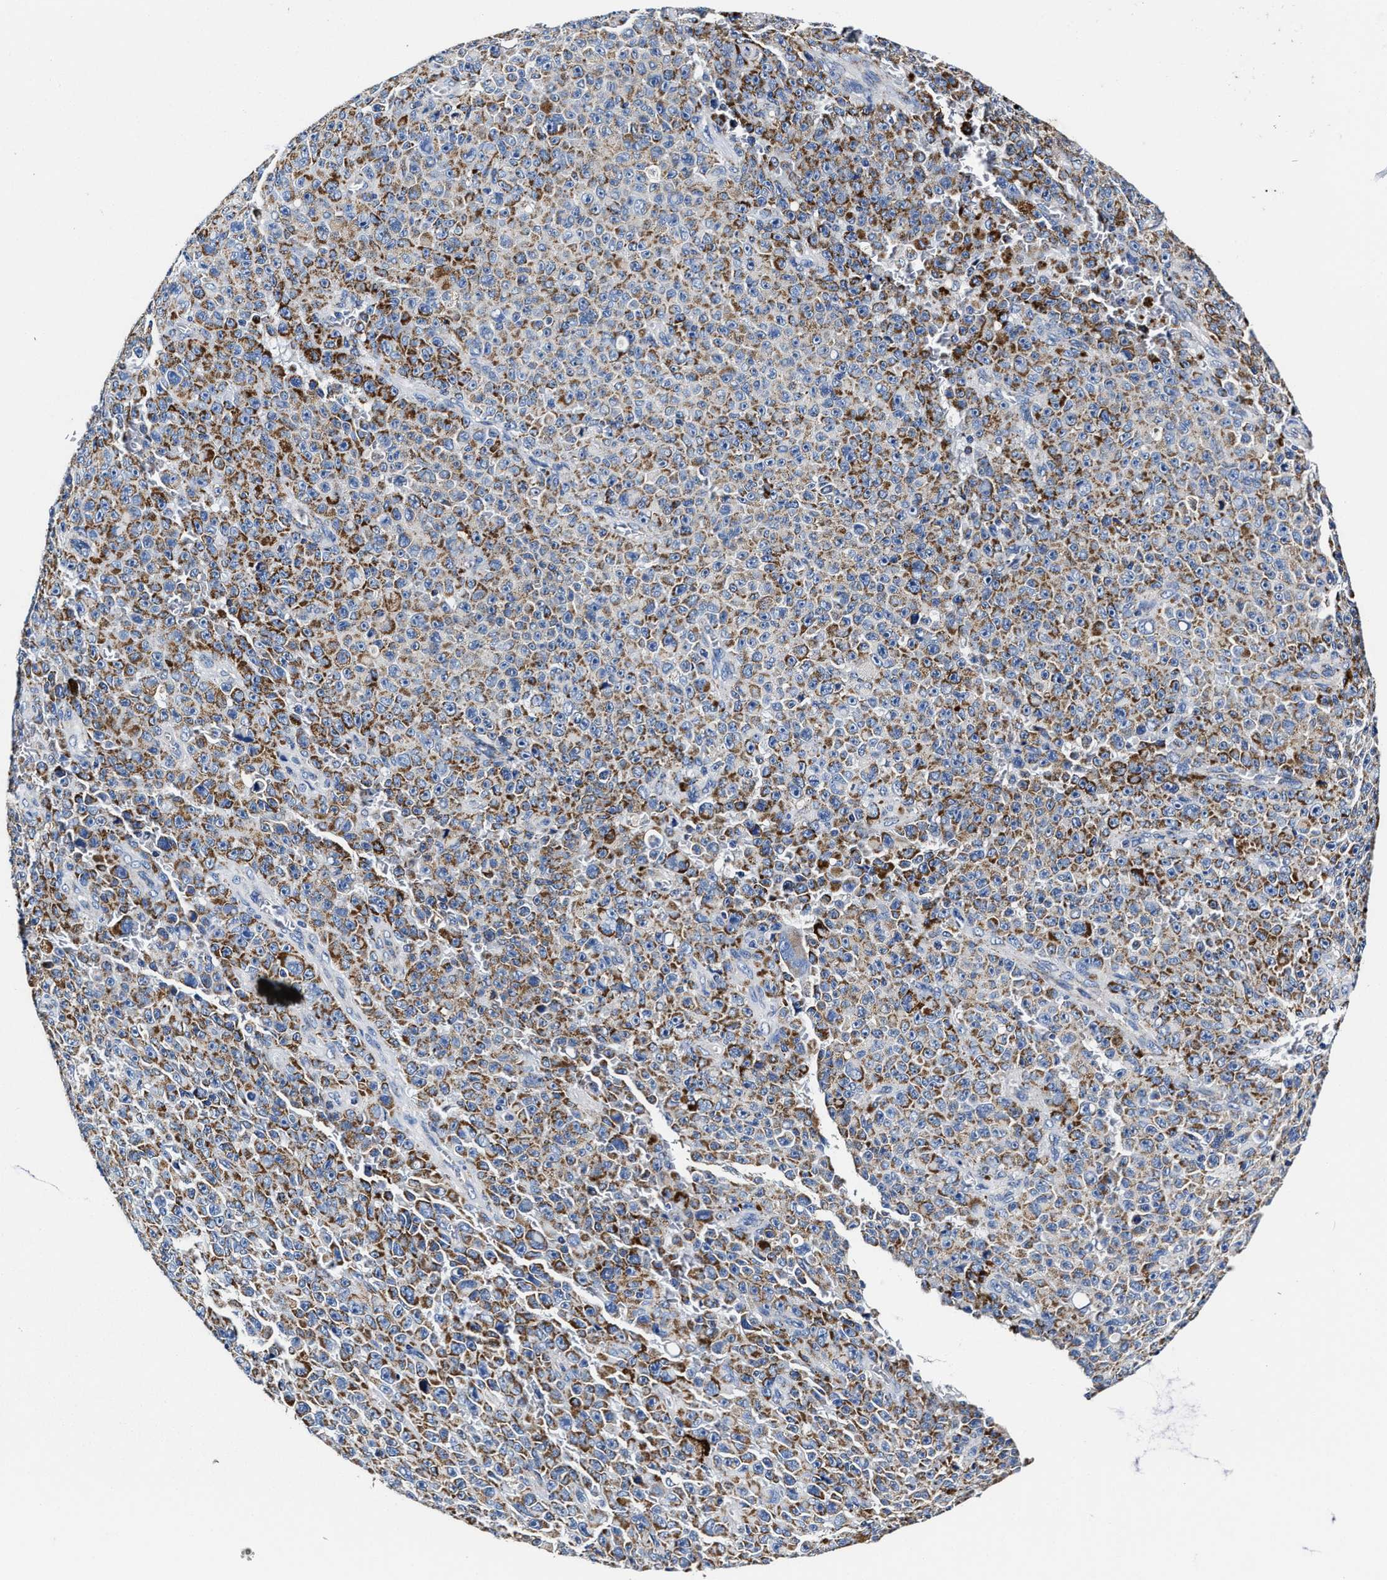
{"staining": {"intensity": "moderate", "quantity": "25%-75%", "location": "cytoplasmic/membranous"}, "tissue": "melanoma", "cell_type": "Tumor cells", "image_type": "cancer", "snomed": [{"axis": "morphology", "description": "Malignant melanoma, NOS"}, {"axis": "topography", "description": "Skin"}], "caption": "Moderate cytoplasmic/membranous protein expression is appreciated in approximately 25%-75% of tumor cells in malignant melanoma.", "gene": "HINT2", "patient": {"sex": "female", "age": 82}}